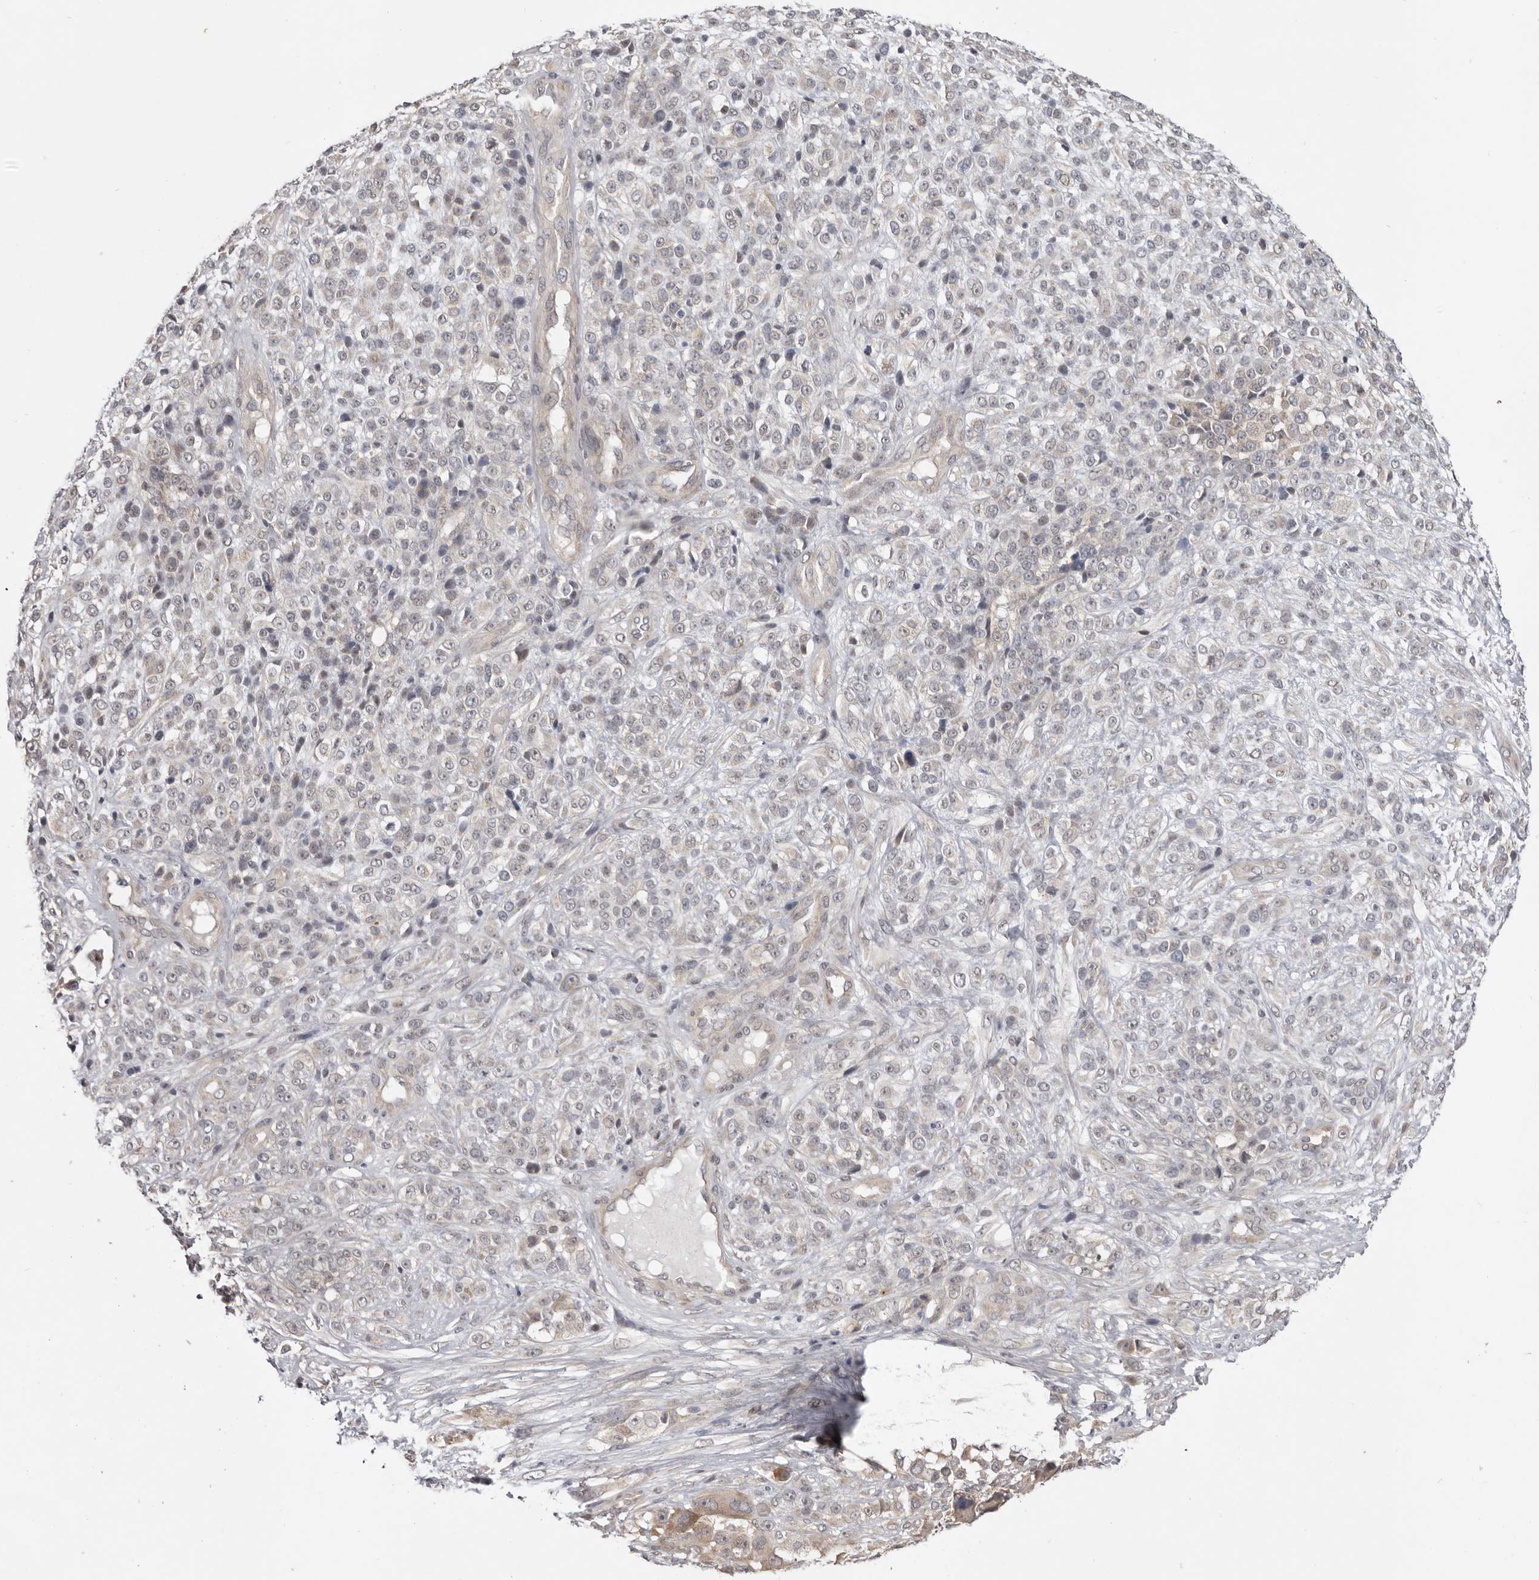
{"staining": {"intensity": "negative", "quantity": "none", "location": "none"}, "tissue": "melanoma", "cell_type": "Tumor cells", "image_type": "cancer", "snomed": [{"axis": "morphology", "description": "Malignant melanoma, NOS"}, {"axis": "topography", "description": "Skin"}], "caption": "Immunohistochemistry of melanoma reveals no positivity in tumor cells.", "gene": "NSUN4", "patient": {"sex": "female", "age": 55}}